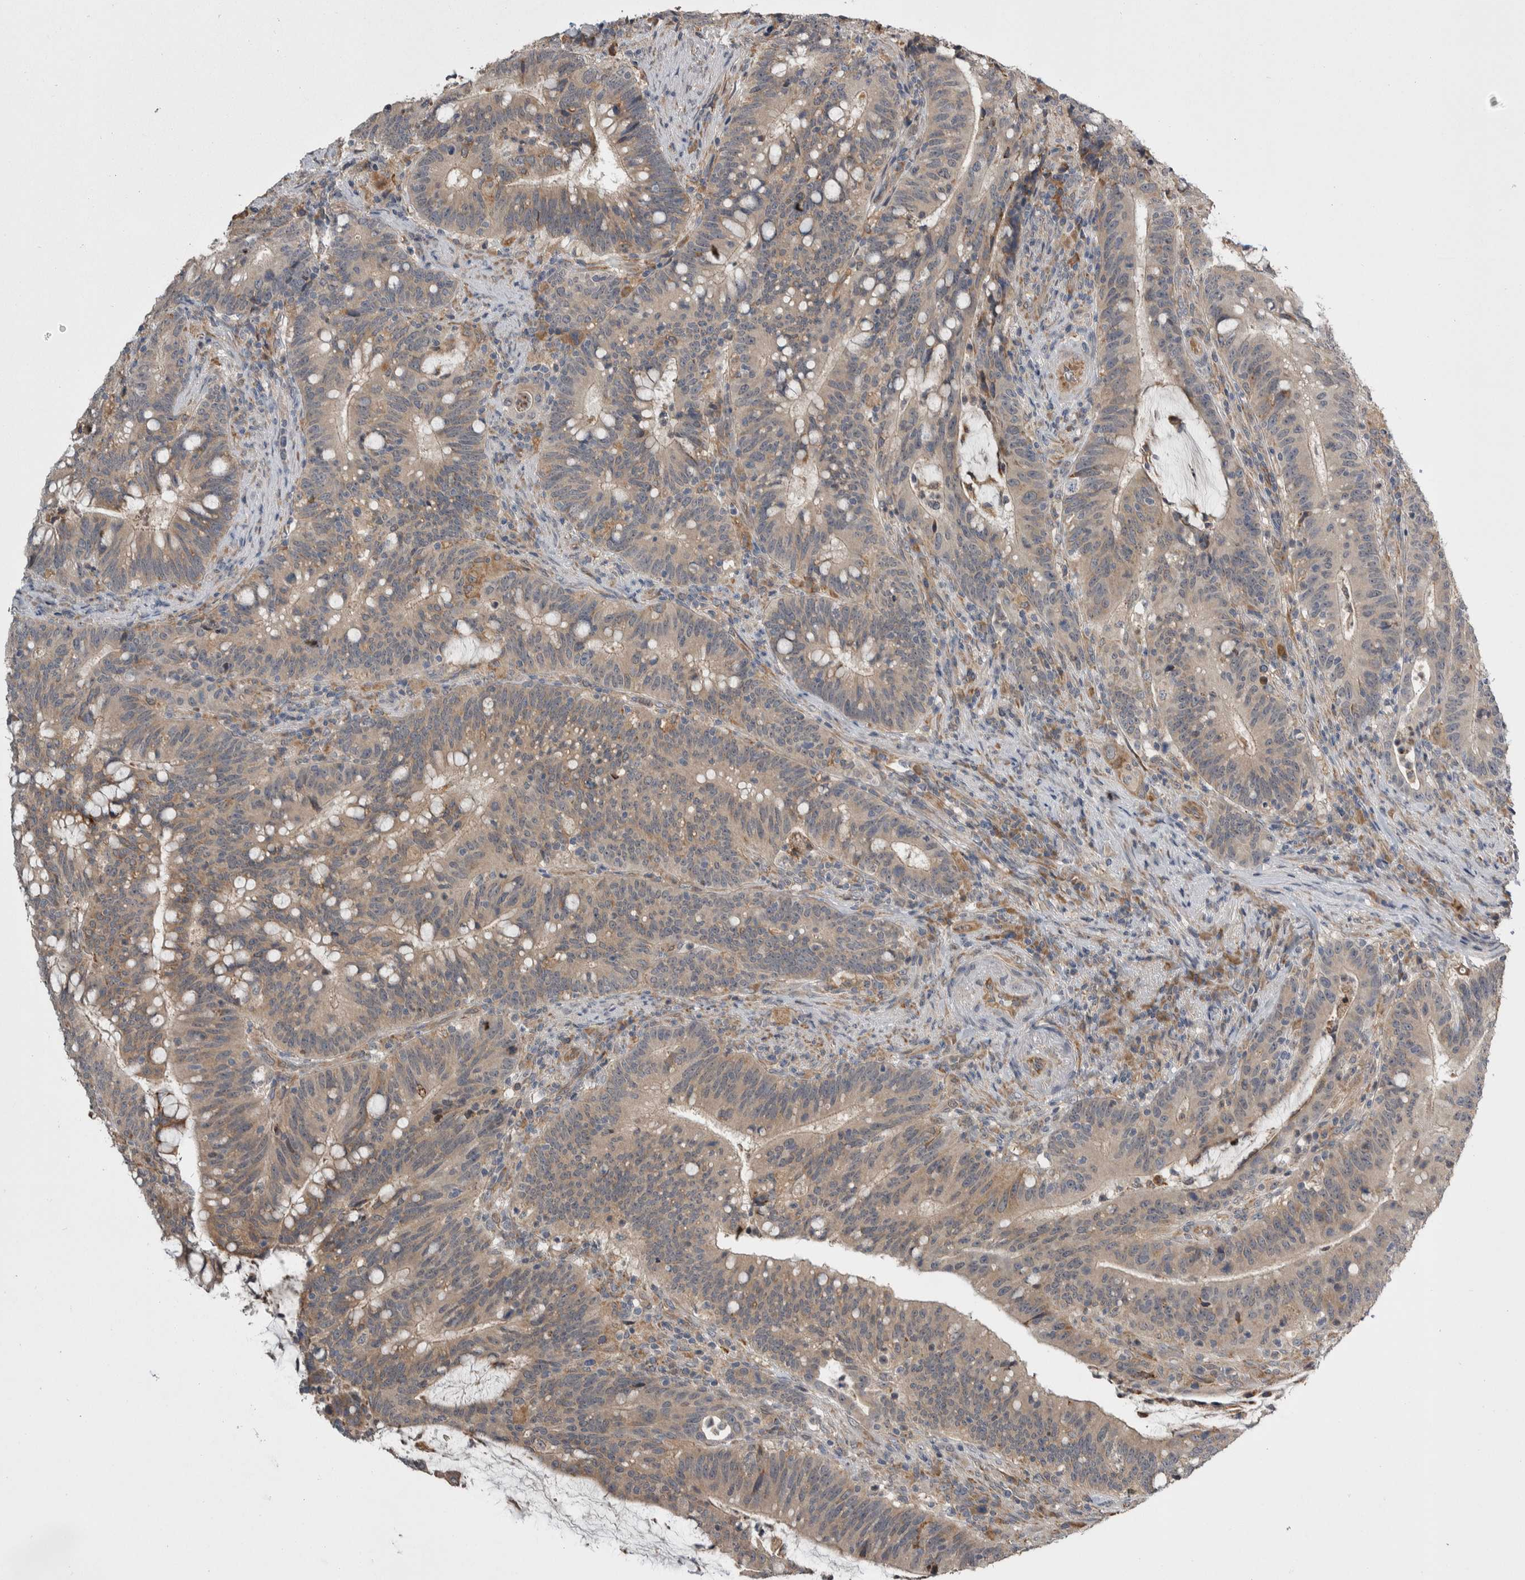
{"staining": {"intensity": "weak", "quantity": ">75%", "location": "cytoplasmic/membranous"}, "tissue": "colorectal cancer", "cell_type": "Tumor cells", "image_type": "cancer", "snomed": [{"axis": "morphology", "description": "Adenocarcinoma, NOS"}, {"axis": "topography", "description": "Colon"}], "caption": "The histopathology image shows a brown stain indicating the presence of a protein in the cytoplasmic/membranous of tumor cells in adenocarcinoma (colorectal). The protein is shown in brown color, while the nuclei are stained blue.", "gene": "PRDM4", "patient": {"sex": "female", "age": 66}}